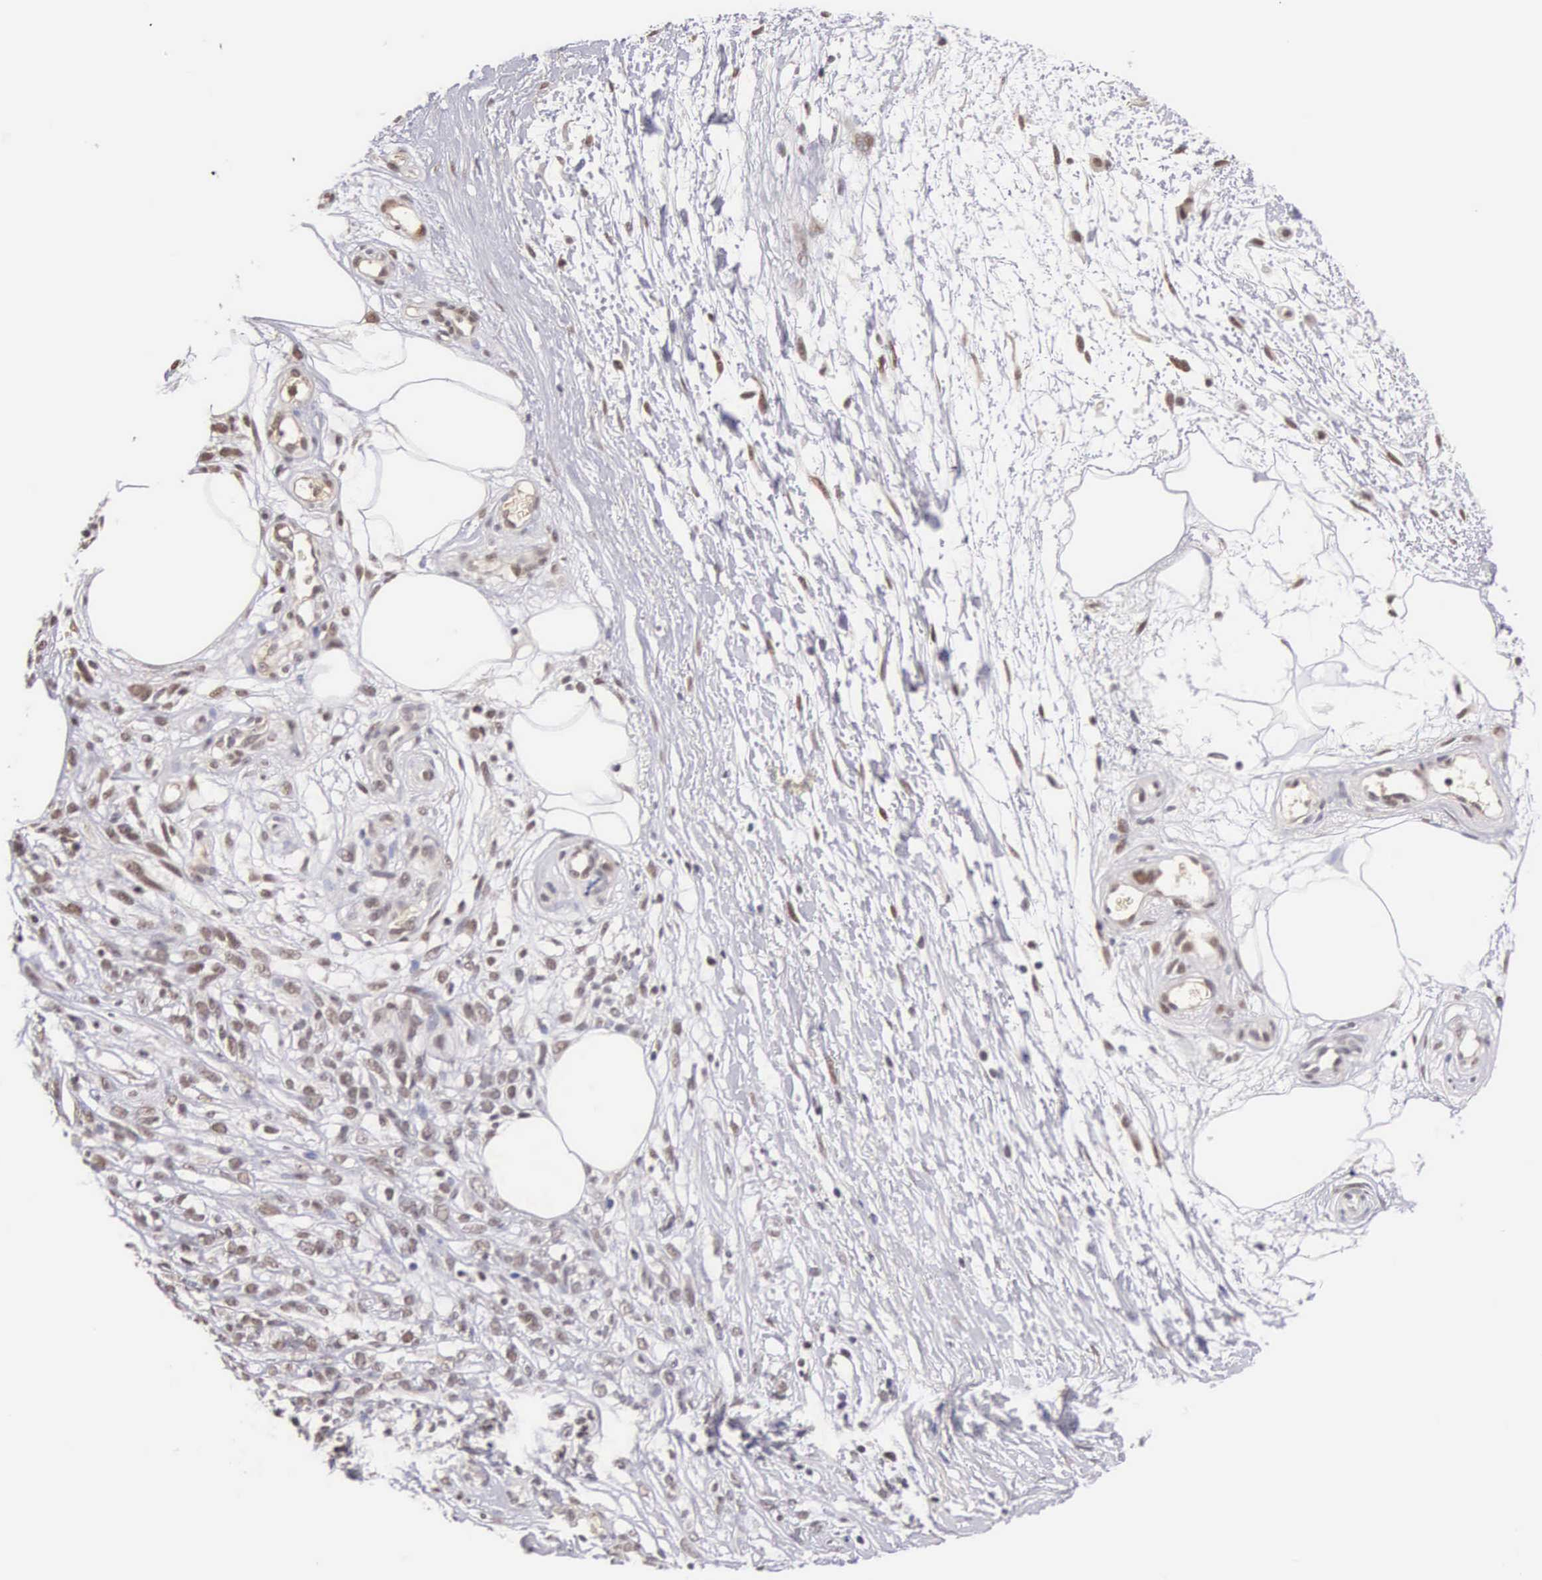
{"staining": {"intensity": "weak", "quantity": "<25%", "location": "cytoplasmic/membranous,nuclear"}, "tissue": "melanoma", "cell_type": "Tumor cells", "image_type": "cancer", "snomed": [{"axis": "morphology", "description": "Malignant melanoma, NOS"}, {"axis": "topography", "description": "Skin"}], "caption": "Malignant melanoma stained for a protein using IHC shows no positivity tumor cells.", "gene": "HMGXB4", "patient": {"sex": "female", "age": 85}}